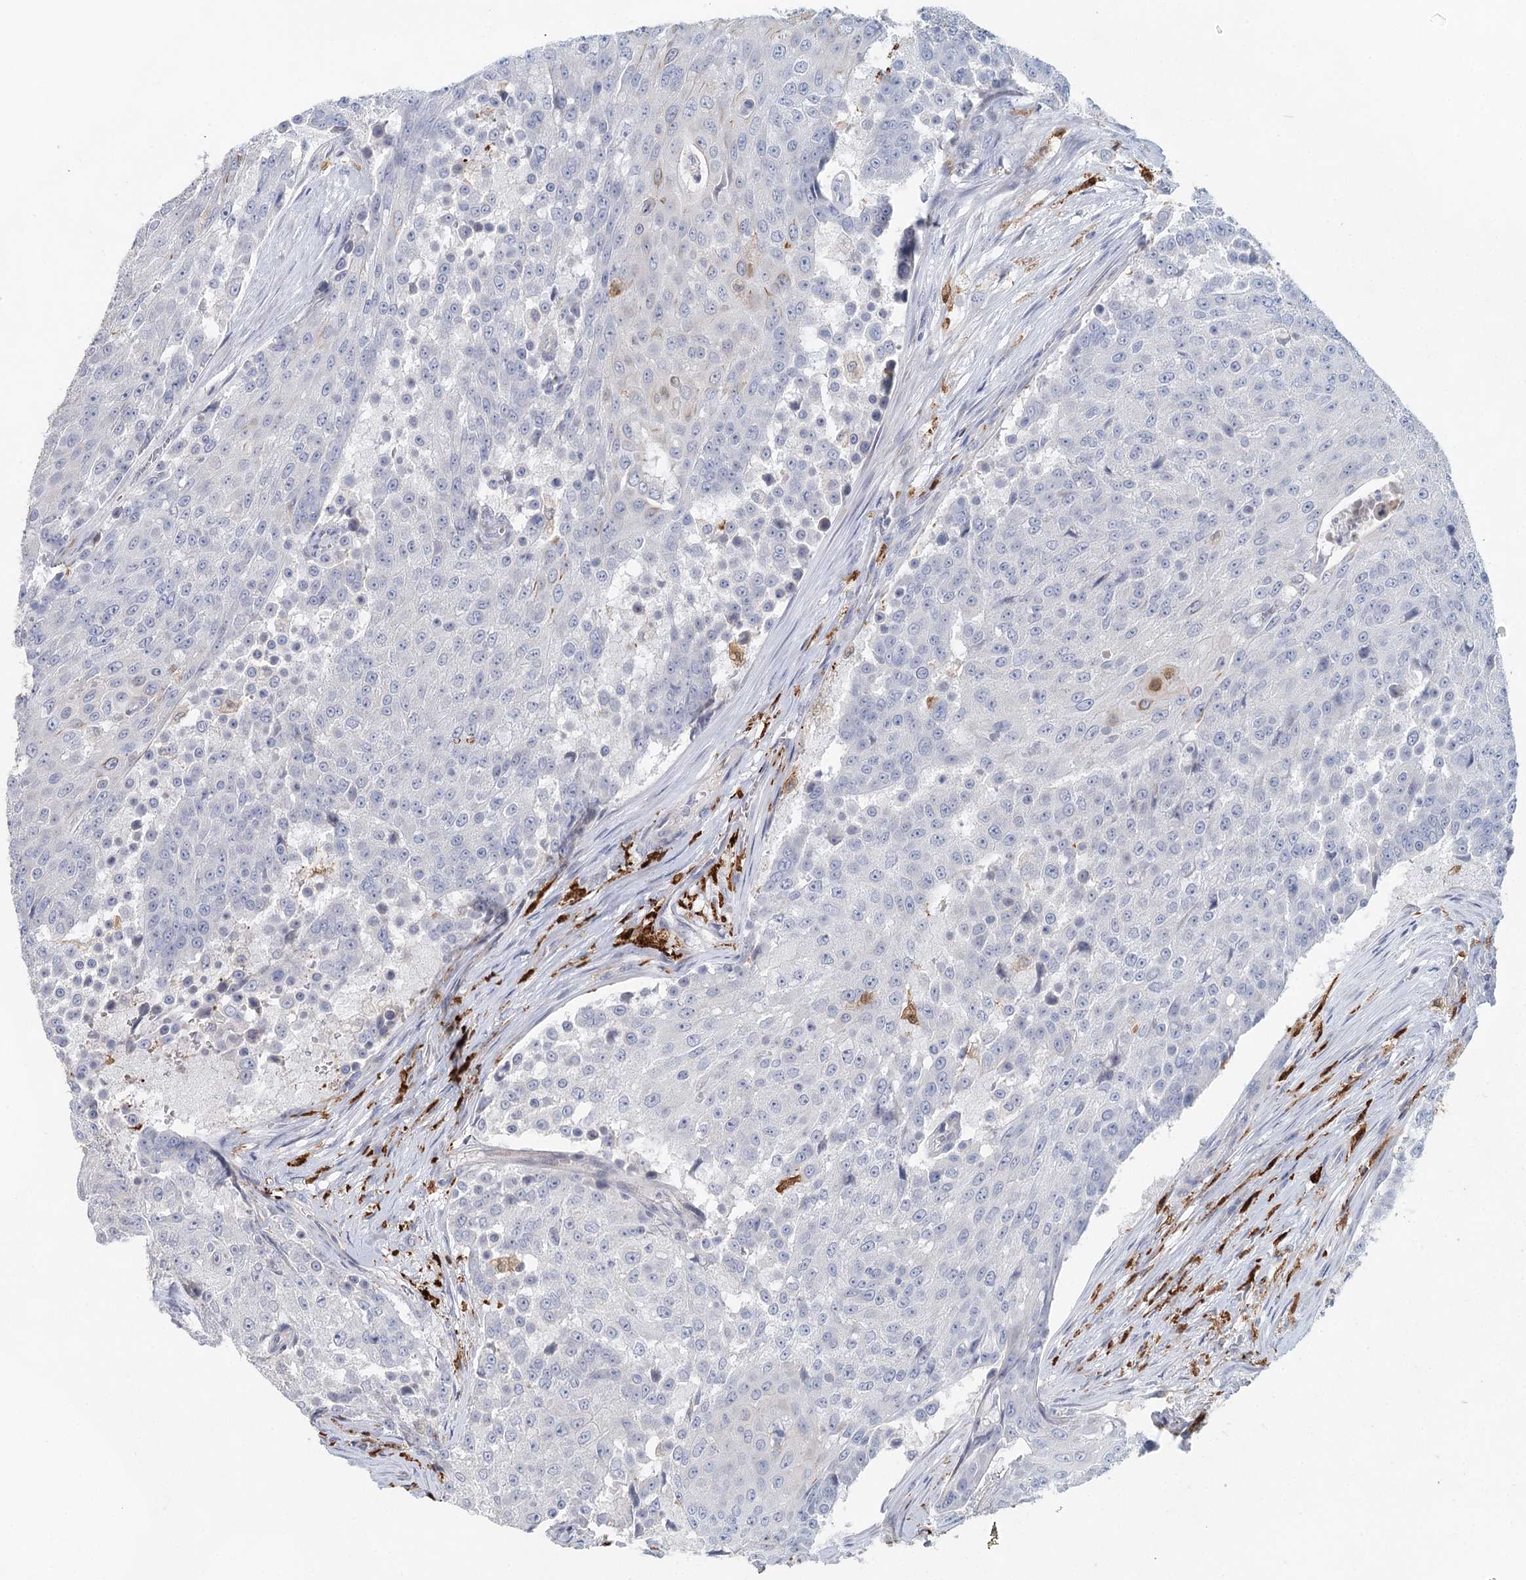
{"staining": {"intensity": "negative", "quantity": "none", "location": "none"}, "tissue": "urothelial cancer", "cell_type": "Tumor cells", "image_type": "cancer", "snomed": [{"axis": "morphology", "description": "Urothelial carcinoma, High grade"}, {"axis": "topography", "description": "Urinary bladder"}], "caption": "DAB (3,3'-diaminobenzidine) immunohistochemical staining of human high-grade urothelial carcinoma exhibits no significant expression in tumor cells. The staining is performed using DAB brown chromogen with nuclei counter-stained in using hematoxylin.", "gene": "SLC19A3", "patient": {"sex": "female", "age": 63}}